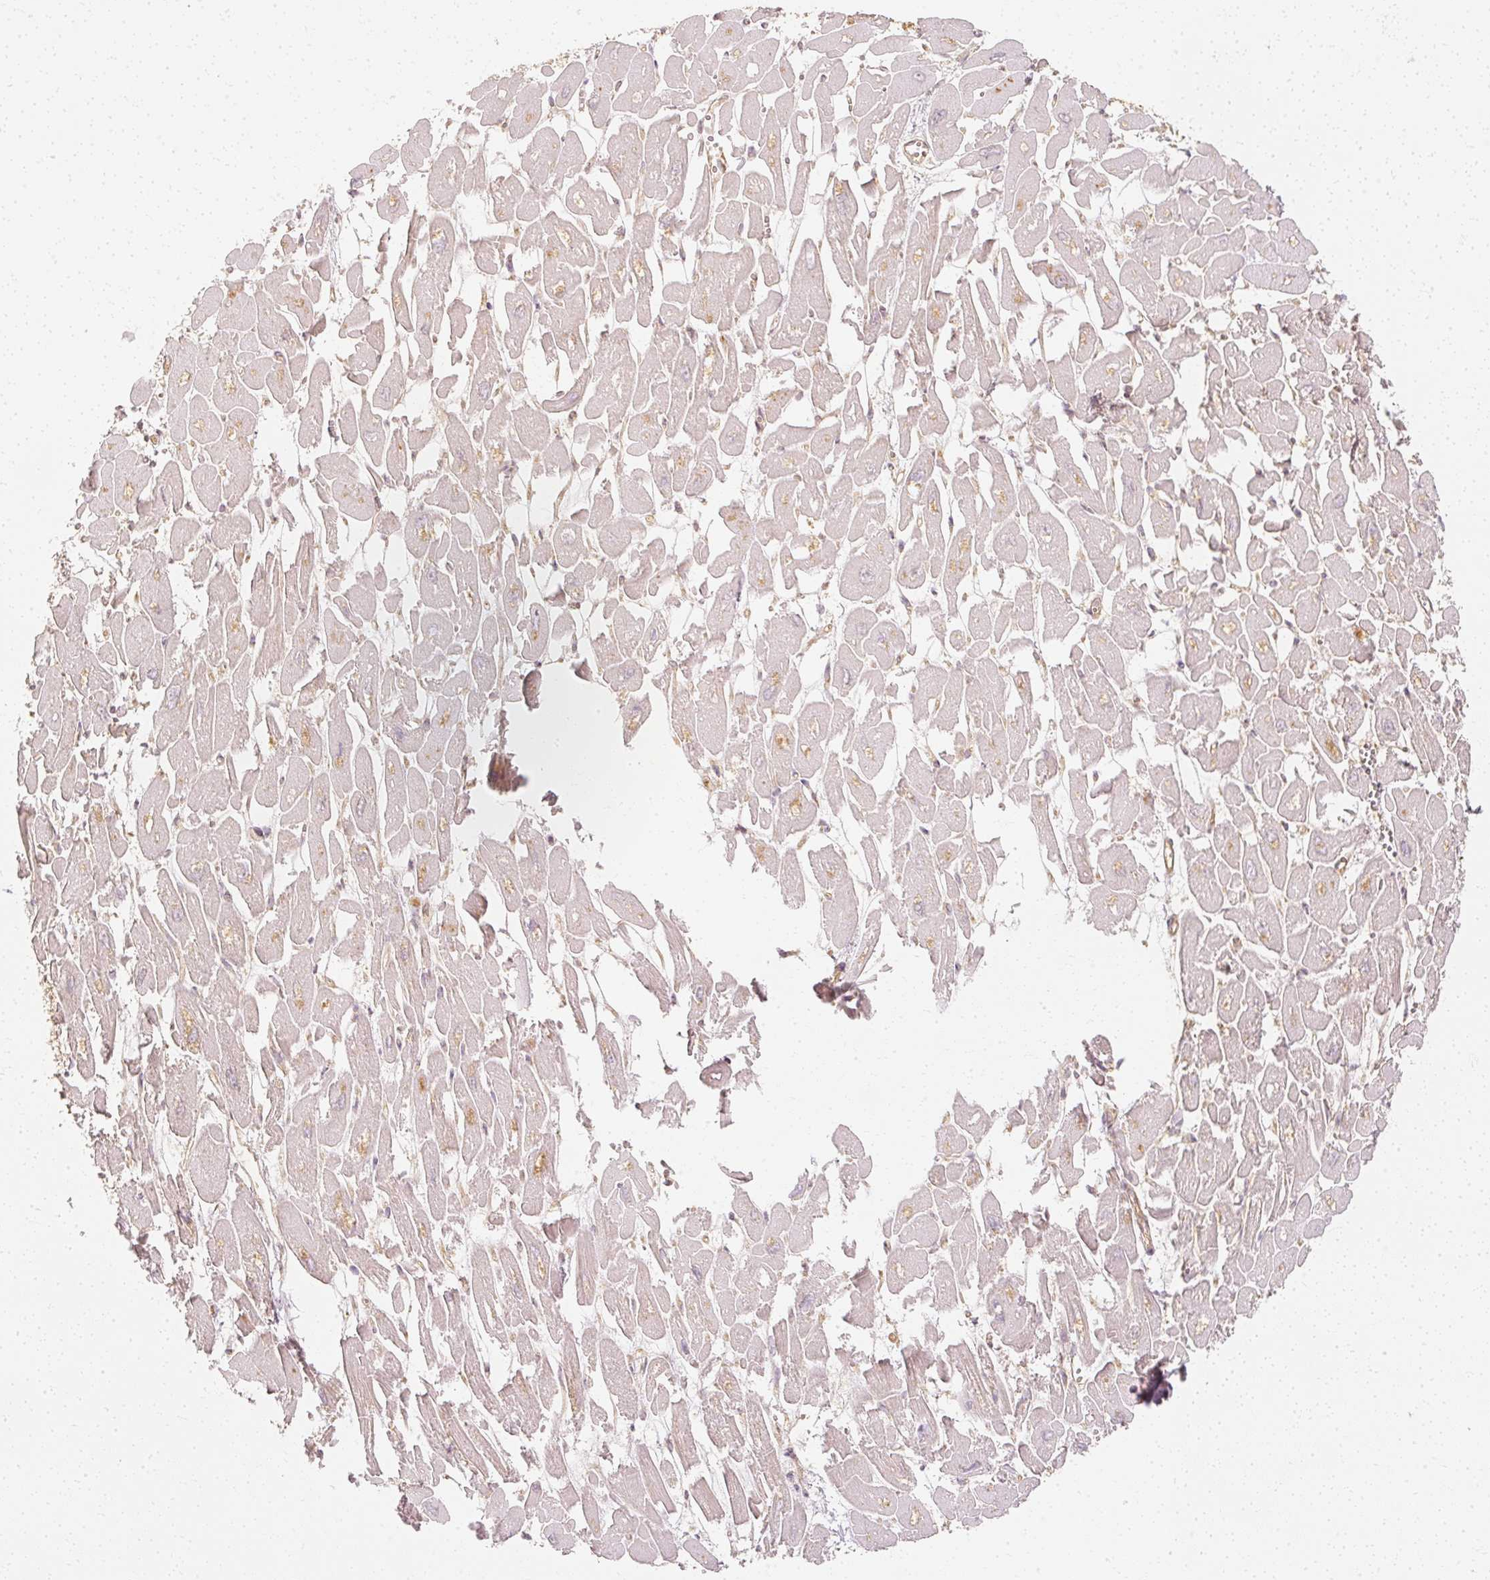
{"staining": {"intensity": "weak", "quantity": "25%-75%", "location": "cytoplasmic/membranous"}, "tissue": "heart muscle", "cell_type": "Cardiomyocytes", "image_type": "normal", "snomed": [{"axis": "morphology", "description": "Normal tissue, NOS"}, {"axis": "topography", "description": "Heart"}], "caption": "IHC micrograph of normal heart muscle: human heart muscle stained using immunohistochemistry displays low levels of weak protein expression localized specifically in the cytoplasmic/membranous of cardiomyocytes, appearing as a cytoplasmic/membranous brown color.", "gene": "GNAQ", "patient": {"sex": "male", "age": 54}}